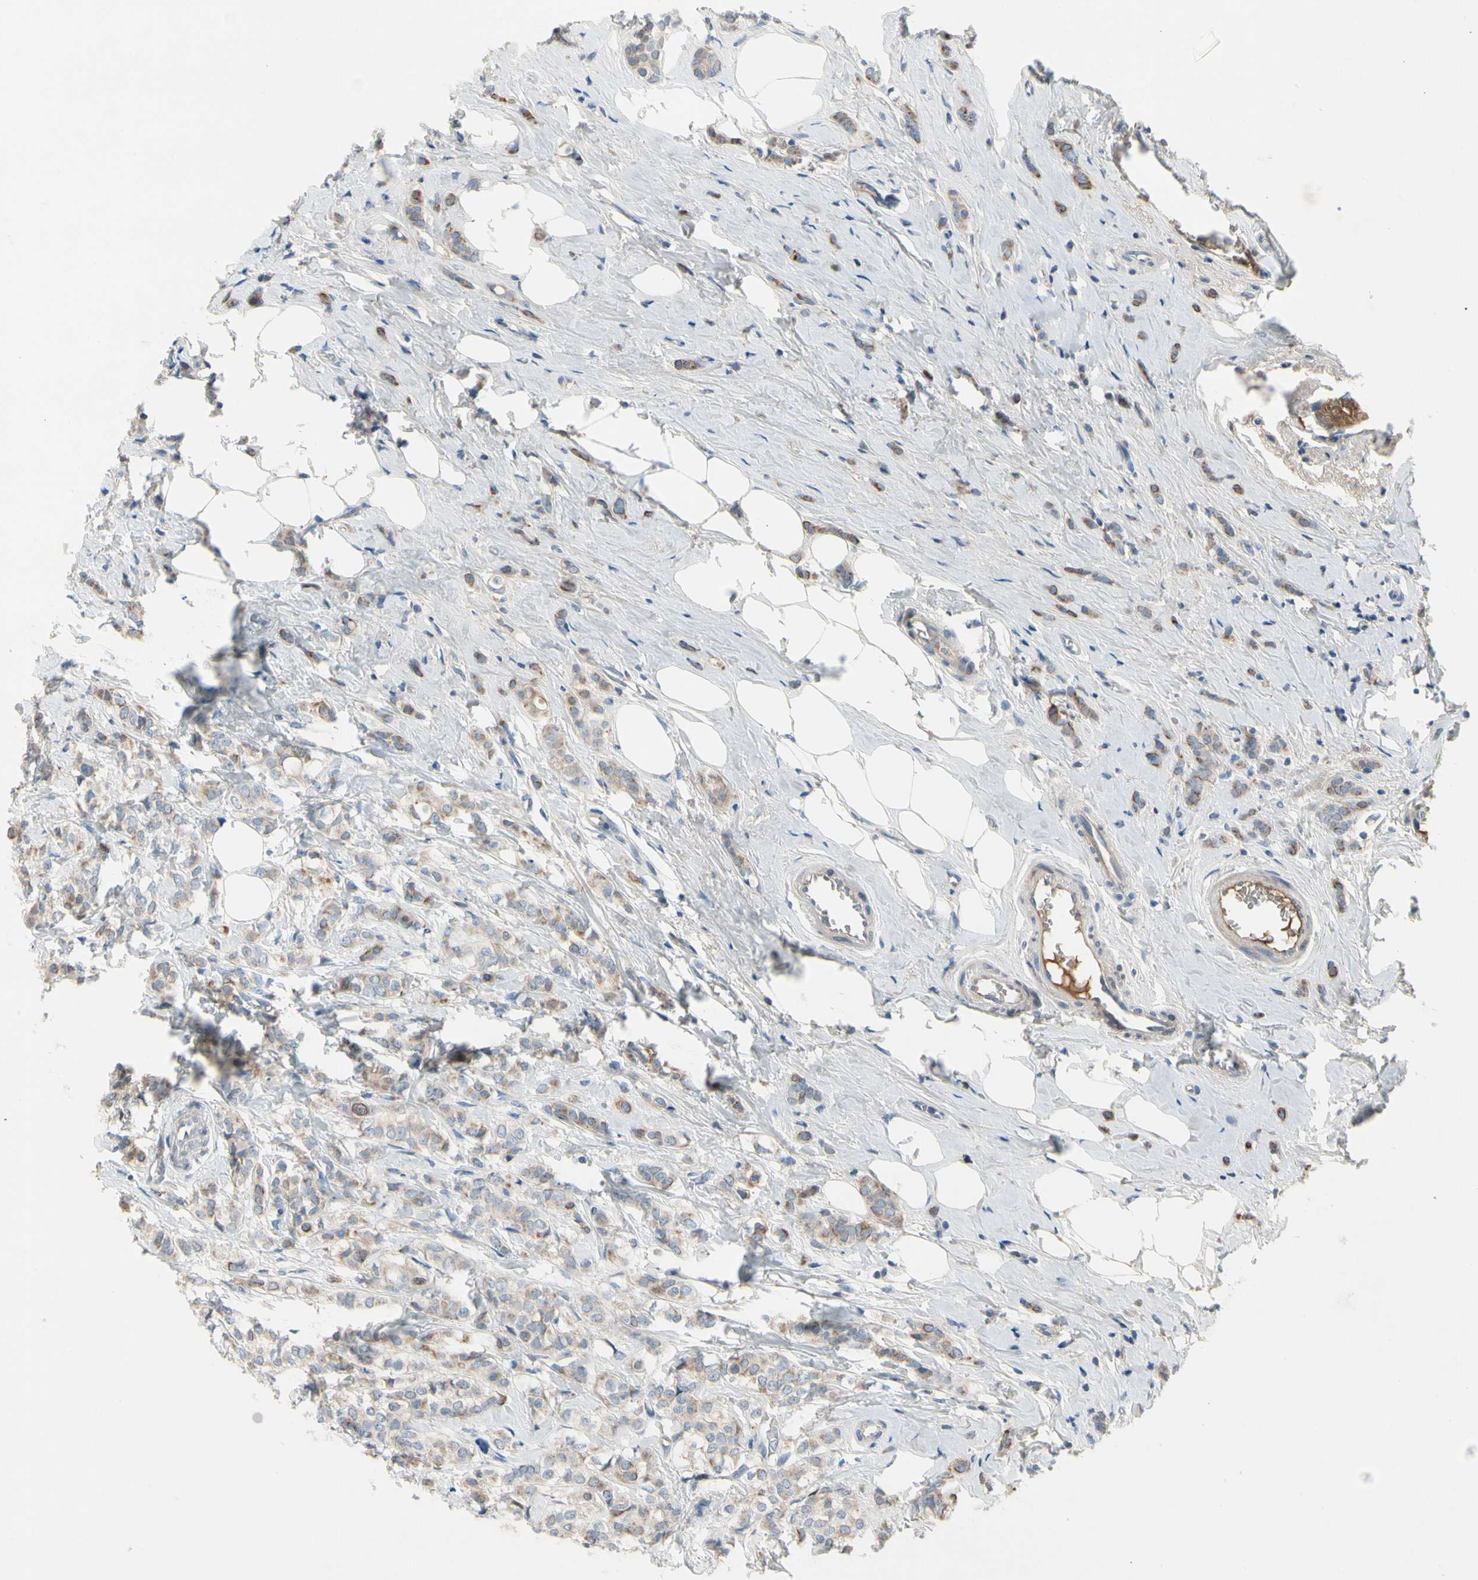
{"staining": {"intensity": "weak", "quantity": ">75%", "location": "cytoplasmic/membranous"}, "tissue": "breast cancer", "cell_type": "Tumor cells", "image_type": "cancer", "snomed": [{"axis": "morphology", "description": "Lobular carcinoma"}, {"axis": "topography", "description": "Breast"}], "caption": "Immunohistochemistry (IHC) micrograph of neoplastic tissue: breast cancer (lobular carcinoma) stained using IHC displays low levels of weak protein expression localized specifically in the cytoplasmic/membranous of tumor cells, appearing as a cytoplasmic/membranous brown color.", "gene": "HJURP", "patient": {"sex": "female", "age": 60}}